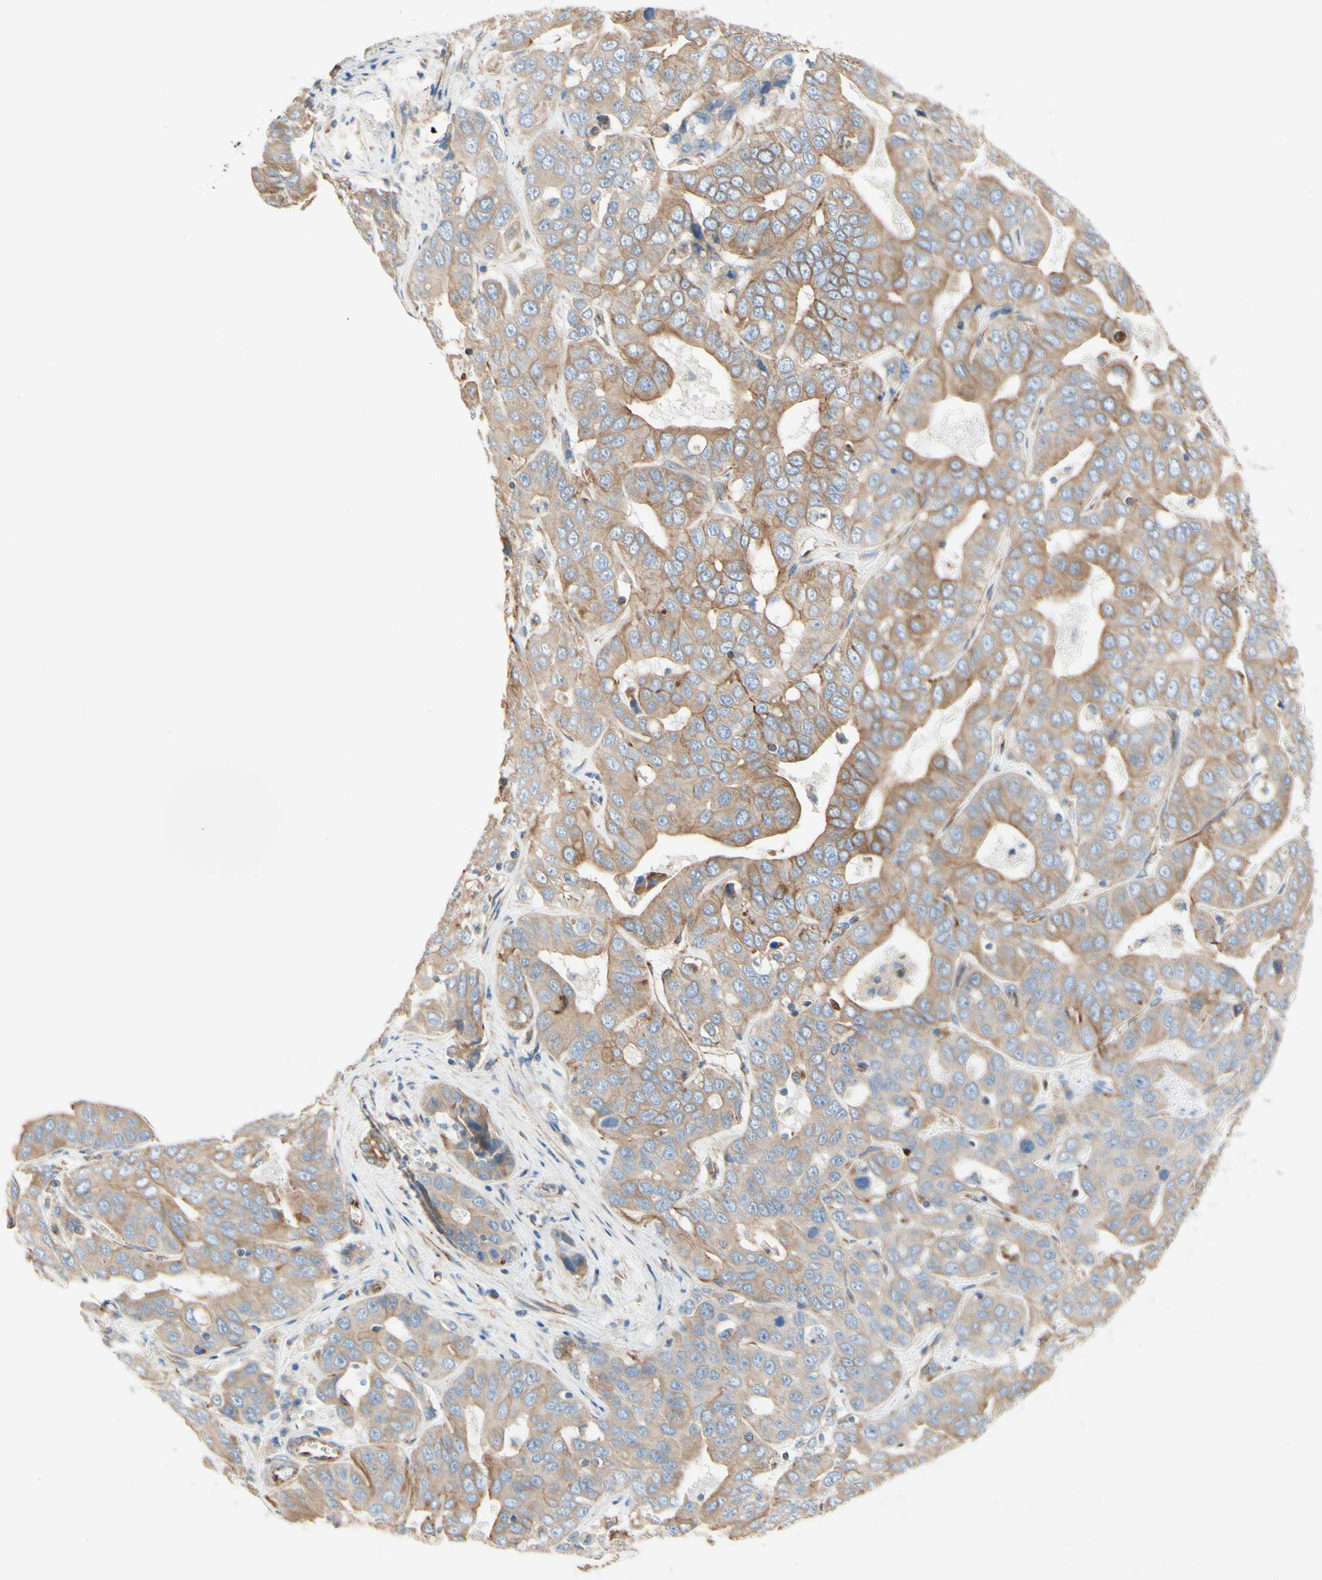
{"staining": {"intensity": "weak", "quantity": ">75%", "location": "cytoplasmic/membranous"}, "tissue": "liver cancer", "cell_type": "Tumor cells", "image_type": "cancer", "snomed": [{"axis": "morphology", "description": "Cholangiocarcinoma"}, {"axis": "topography", "description": "Liver"}], "caption": "Immunohistochemical staining of liver cancer (cholangiocarcinoma) exhibits low levels of weak cytoplasmic/membranous positivity in about >75% of tumor cells.", "gene": "ENDOD1", "patient": {"sex": "female", "age": 52}}